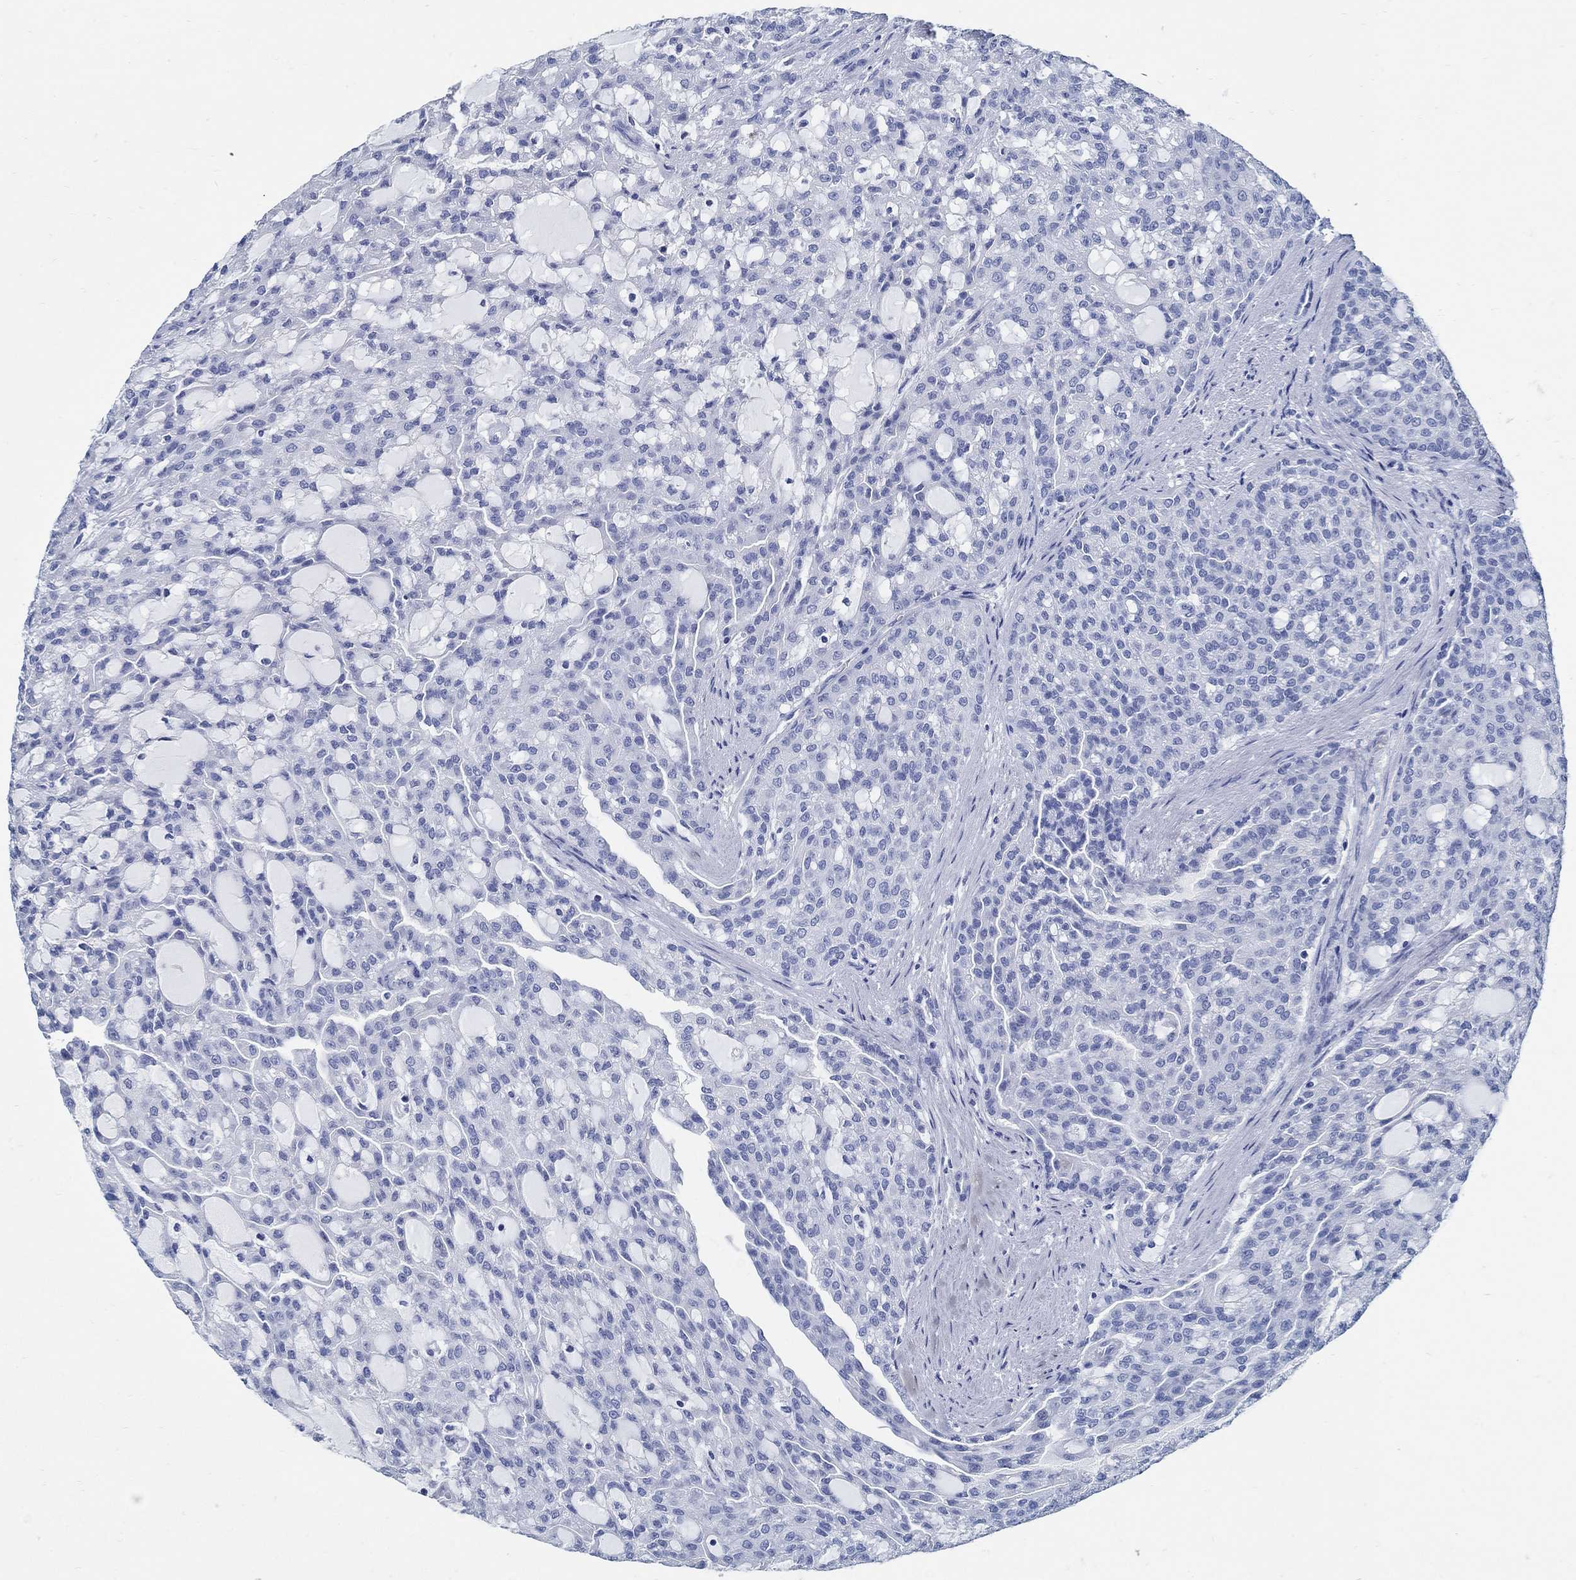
{"staining": {"intensity": "negative", "quantity": "none", "location": "none"}, "tissue": "renal cancer", "cell_type": "Tumor cells", "image_type": "cancer", "snomed": [{"axis": "morphology", "description": "Adenocarcinoma, NOS"}, {"axis": "topography", "description": "Kidney"}], "caption": "The image reveals no staining of tumor cells in renal adenocarcinoma.", "gene": "SLC45A1", "patient": {"sex": "male", "age": 63}}